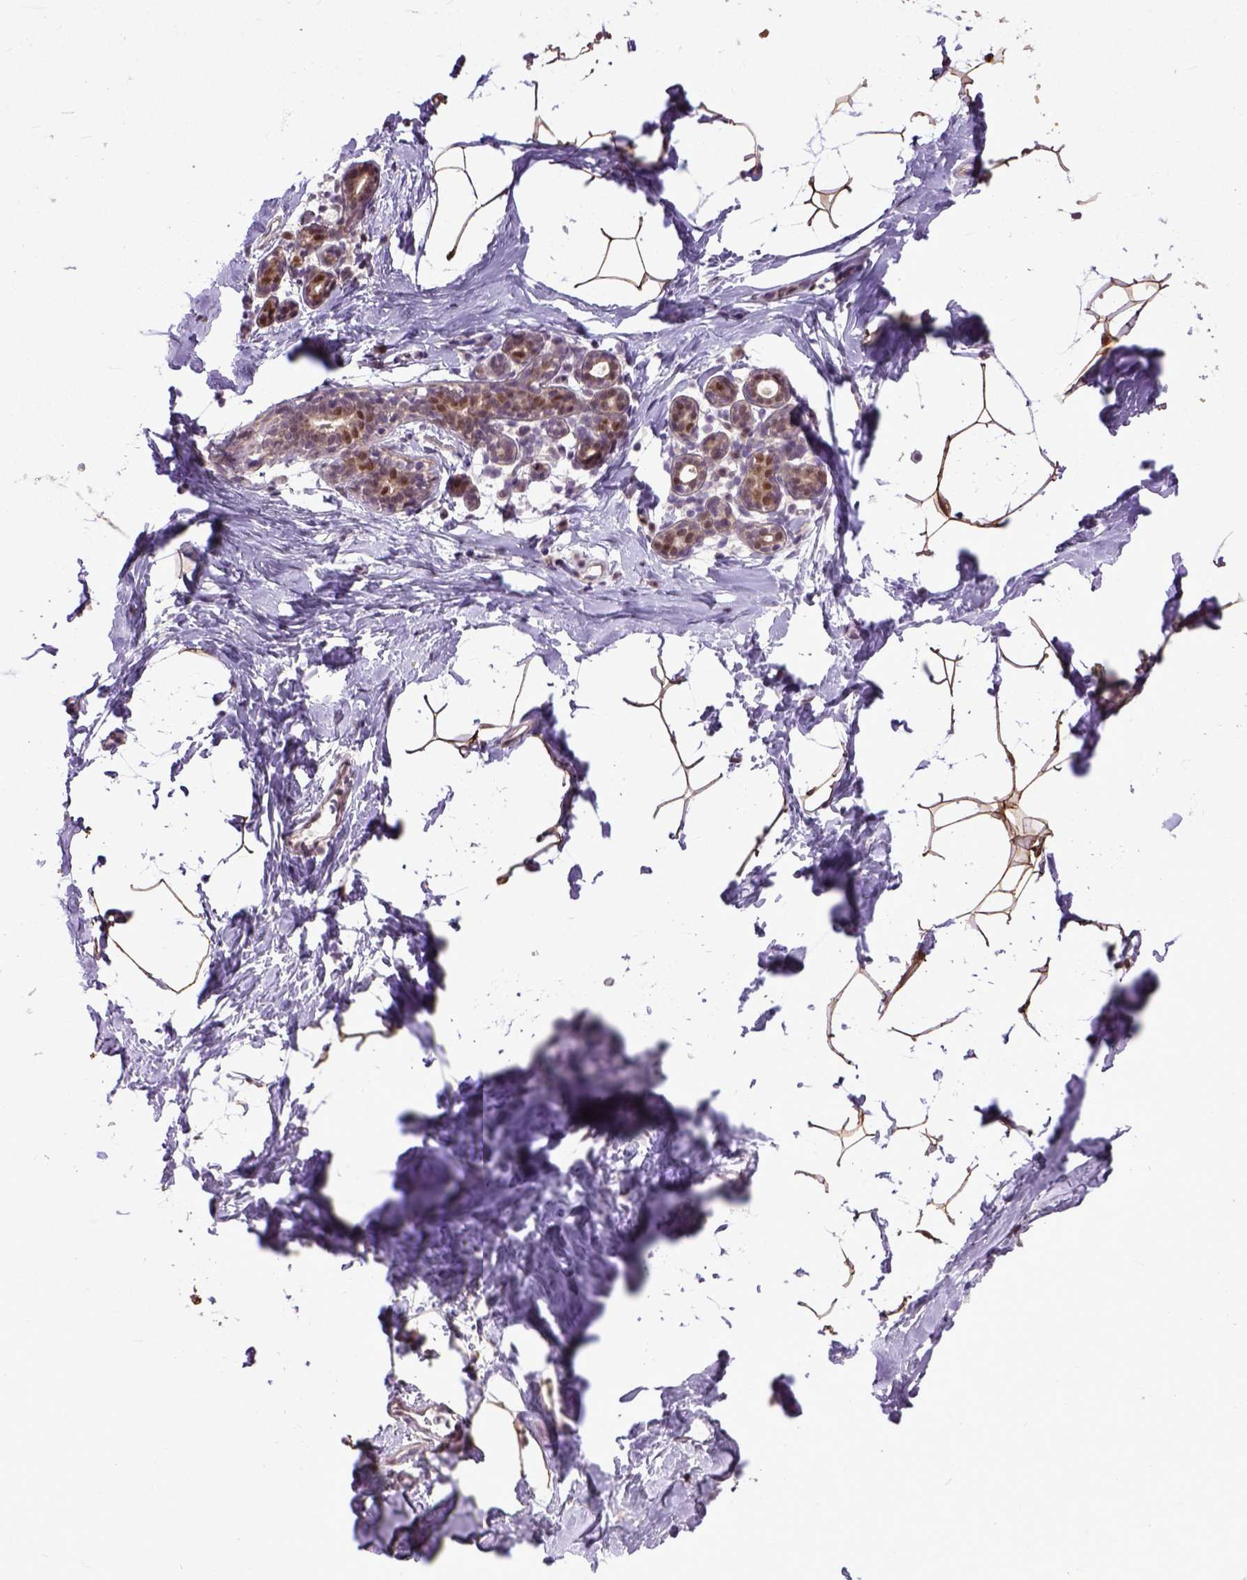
{"staining": {"intensity": "strong", "quantity": ">75%", "location": "cytoplasmic/membranous,nuclear"}, "tissue": "breast", "cell_type": "Adipocytes", "image_type": "normal", "snomed": [{"axis": "morphology", "description": "Normal tissue, NOS"}, {"axis": "topography", "description": "Breast"}], "caption": "IHC (DAB) staining of unremarkable human breast shows strong cytoplasmic/membranous,nuclear protein expression in approximately >75% of adipocytes.", "gene": "UBA3", "patient": {"sex": "female", "age": 32}}